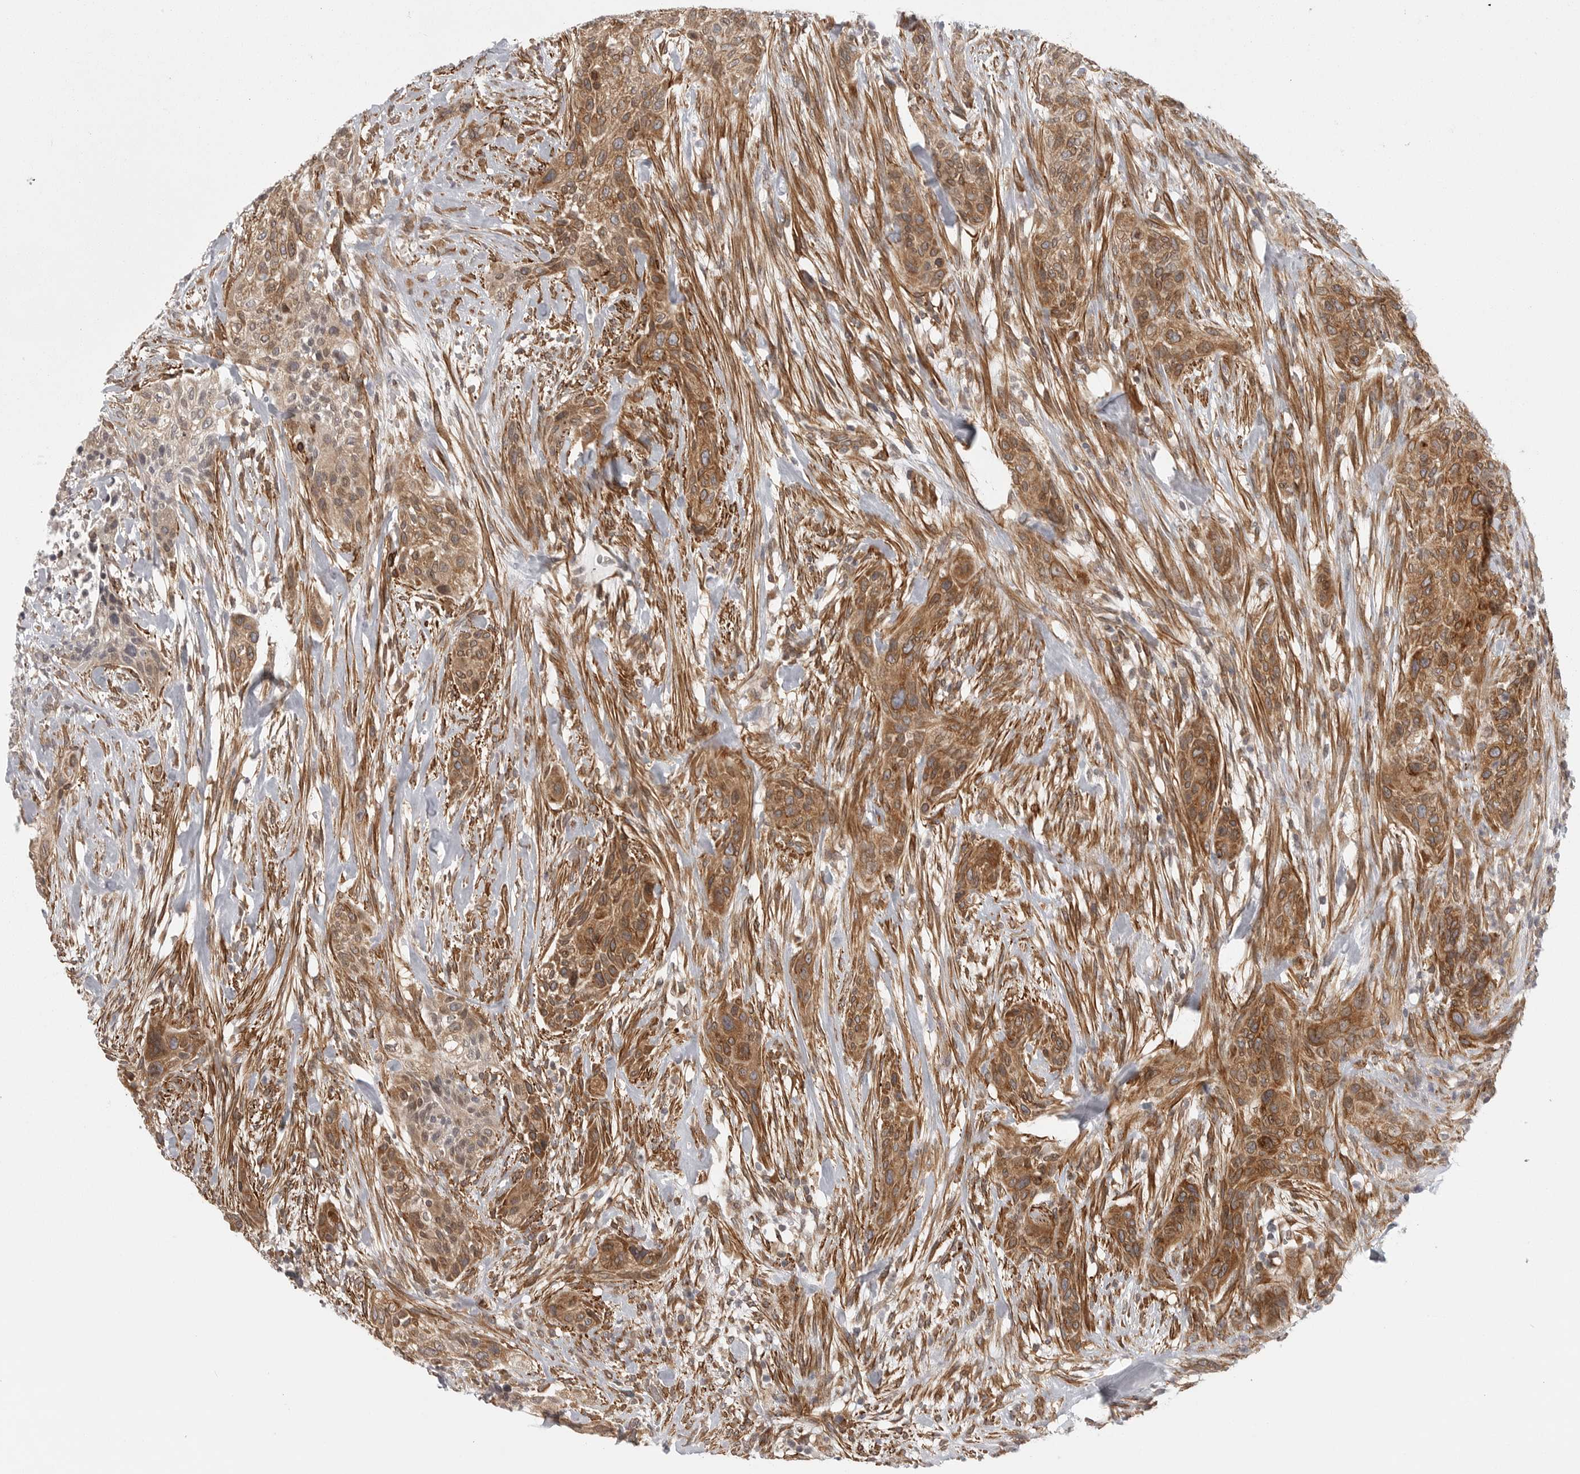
{"staining": {"intensity": "moderate", "quantity": ">75%", "location": "cytoplasmic/membranous"}, "tissue": "urothelial cancer", "cell_type": "Tumor cells", "image_type": "cancer", "snomed": [{"axis": "morphology", "description": "Urothelial carcinoma, High grade"}, {"axis": "topography", "description": "Urinary bladder"}], "caption": "A micrograph of human urothelial cancer stained for a protein reveals moderate cytoplasmic/membranous brown staining in tumor cells. The protein is shown in brown color, while the nuclei are stained blue.", "gene": "CERS2", "patient": {"sex": "male", "age": 35}}